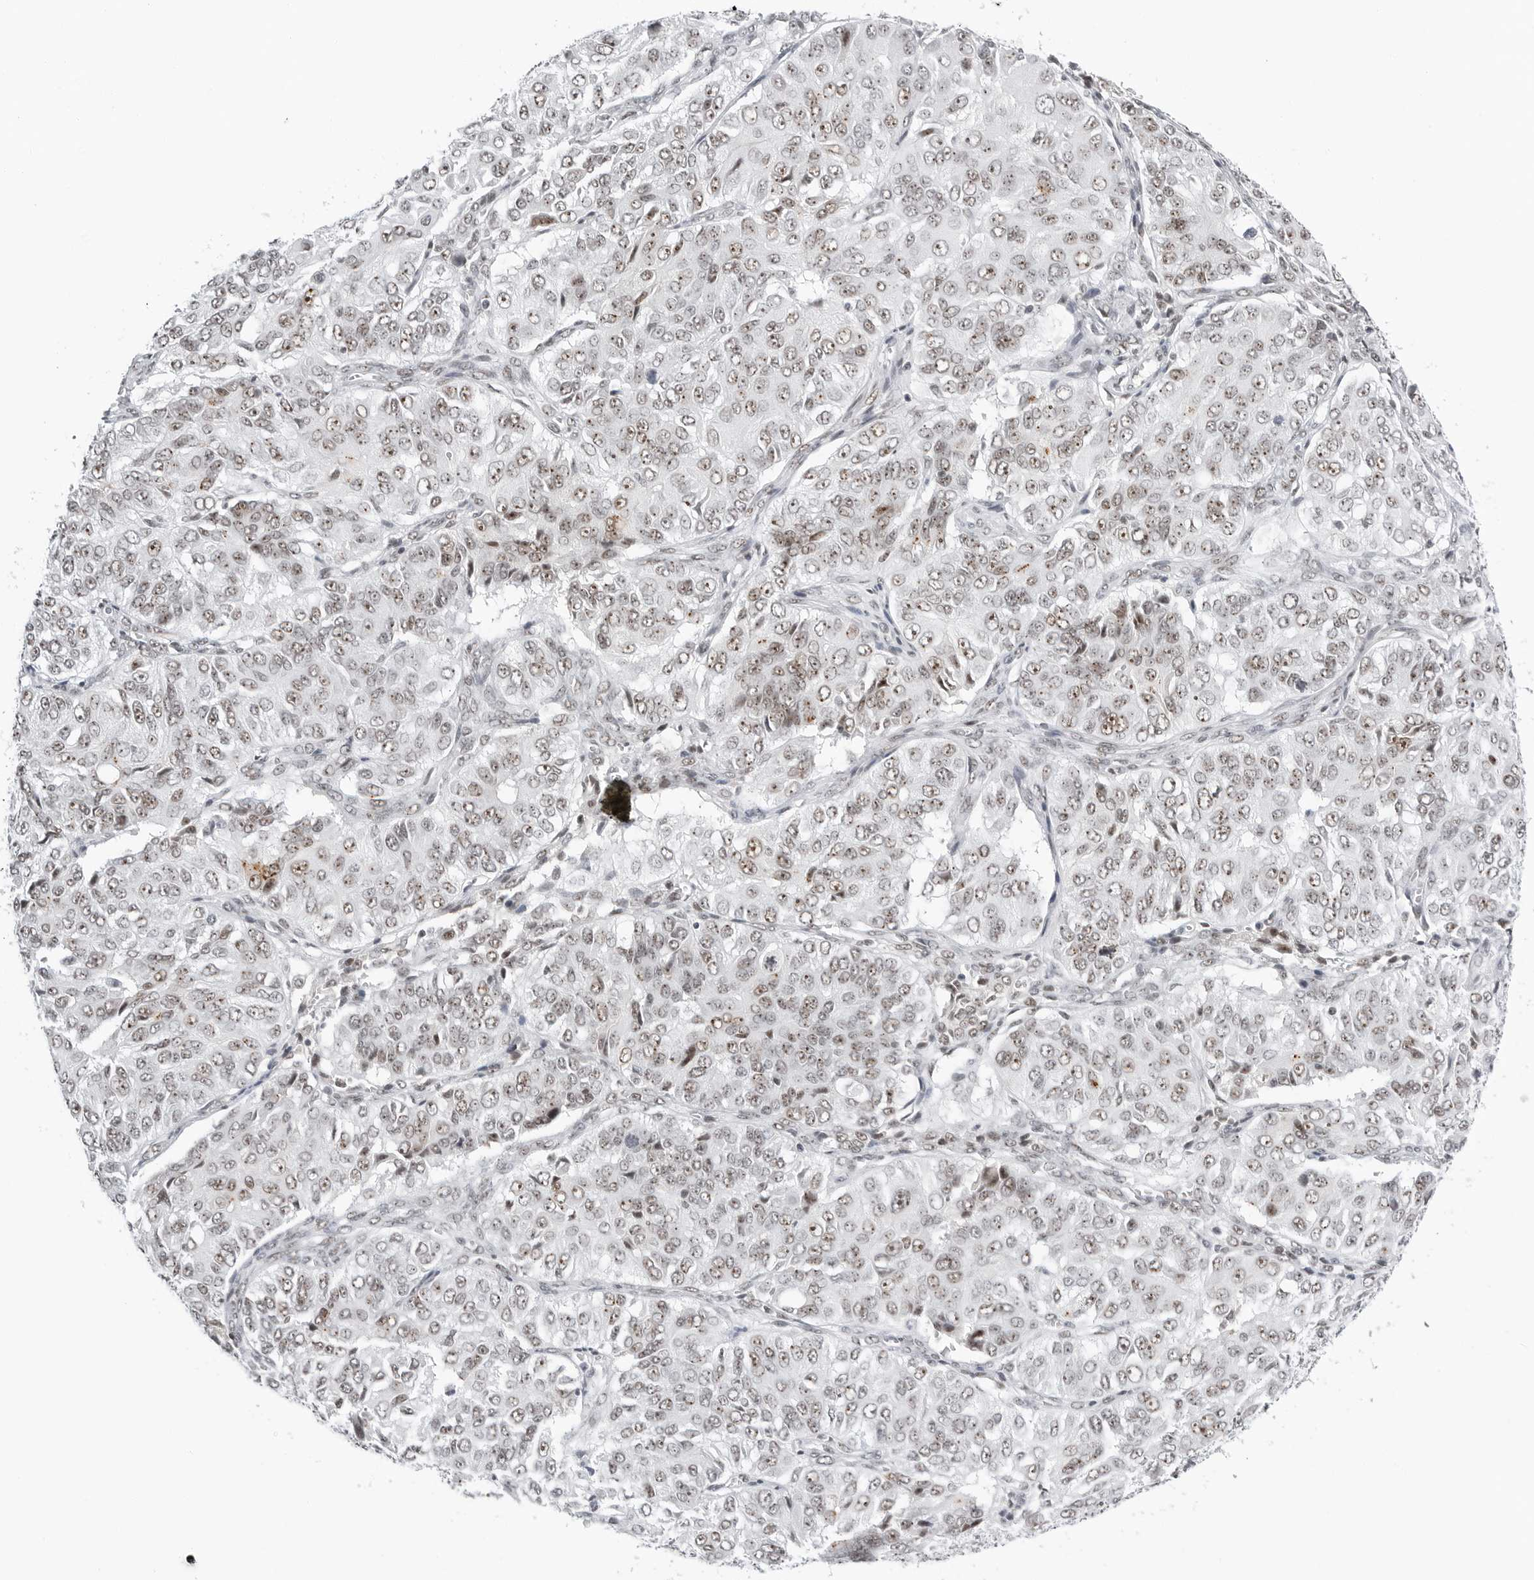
{"staining": {"intensity": "weak", "quantity": "25%-75%", "location": "nuclear"}, "tissue": "ovarian cancer", "cell_type": "Tumor cells", "image_type": "cancer", "snomed": [{"axis": "morphology", "description": "Carcinoma, endometroid"}, {"axis": "topography", "description": "Ovary"}], "caption": "Ovarian cancer (endometroid carcinoma) tissue exhibits weak nuclear expression in approximately 25%-75% of tumor cells, visualized by immunohistochemistry.", "gene": "WRAP53", "patient": {"sex": "female", "age": 51}}